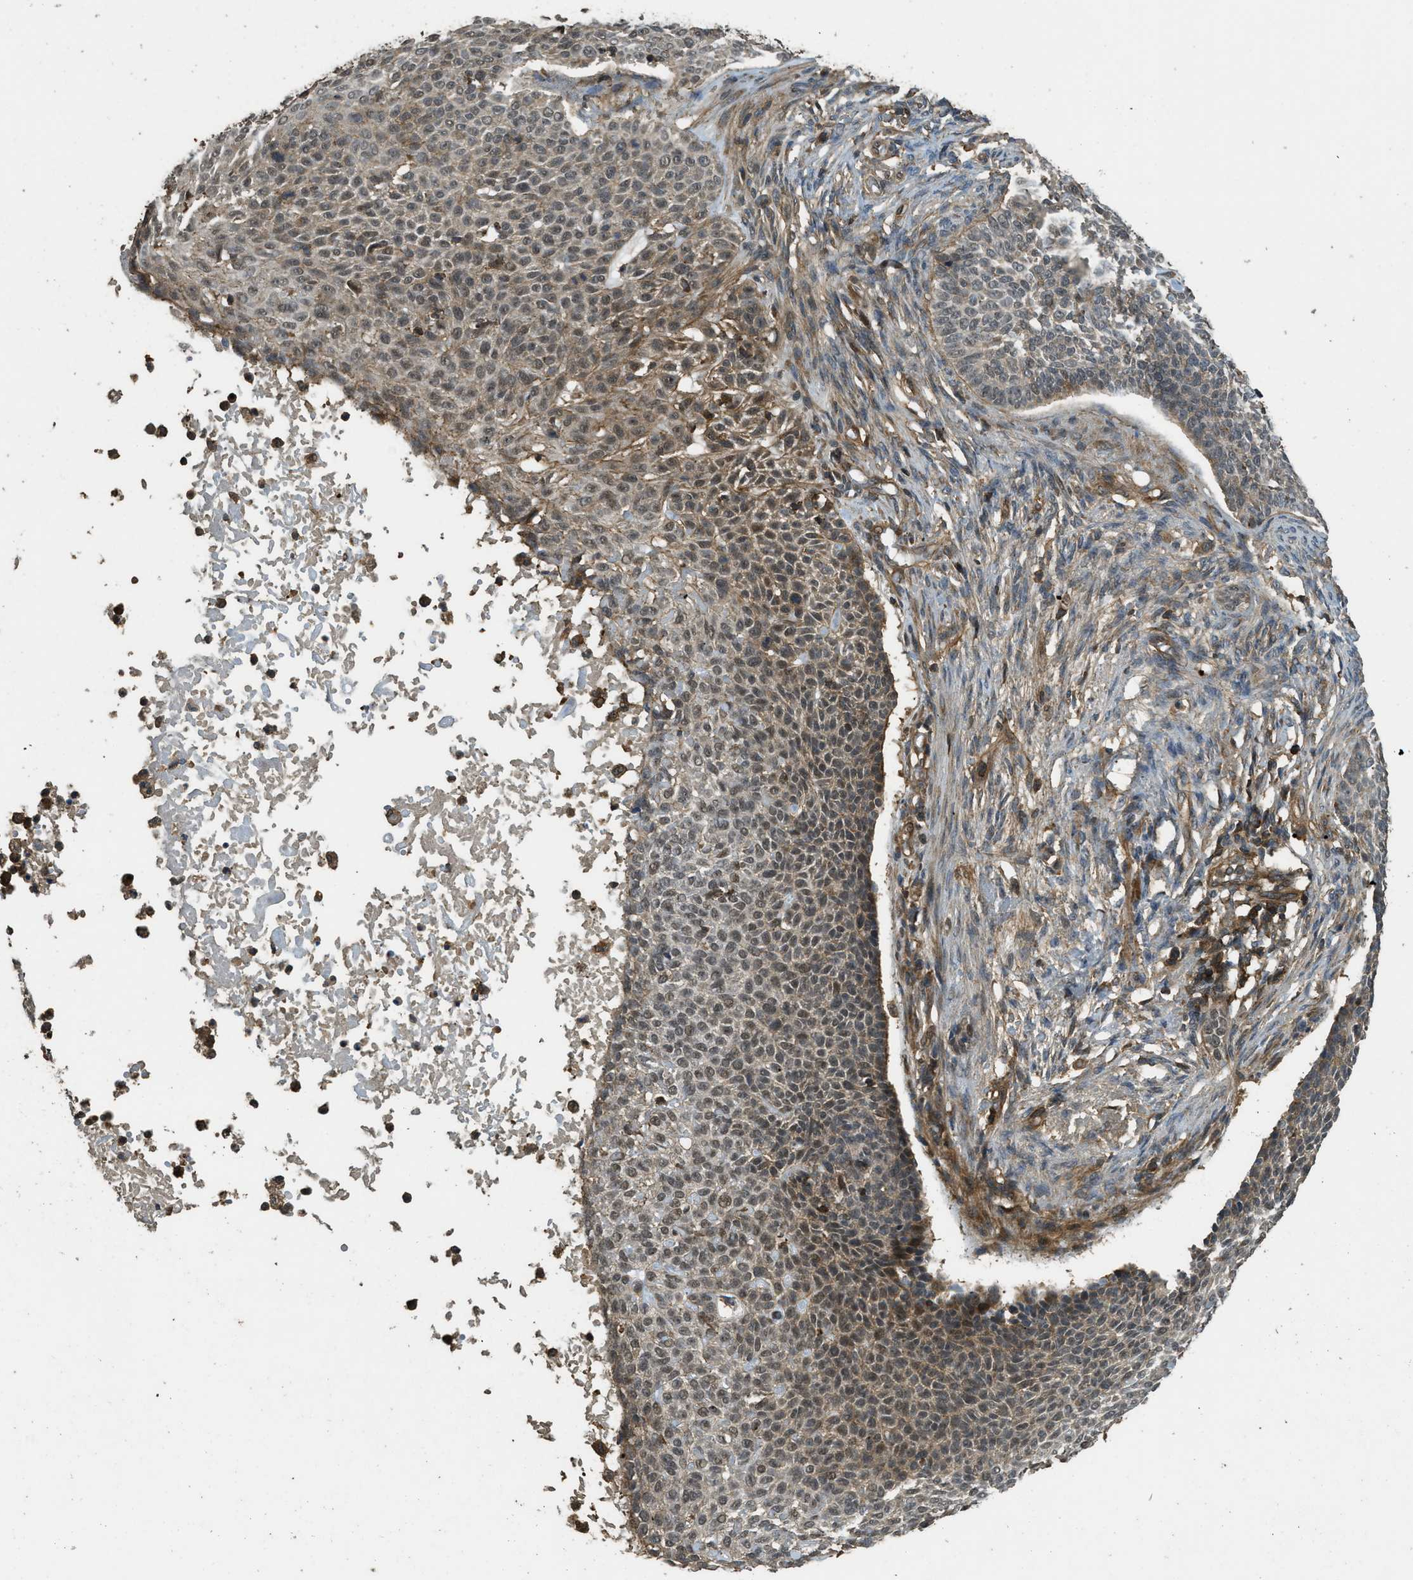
{"staining": {"intensity": "moderate", "quantity": "25%-75%", "location": "cytoplasmic/membranous,nuclear"}, "tissue": "skin cancer", "cell_type": "Tumor cells", "image_type": "cancer", "snomed": [{"axis": "morphology", "description": "Normal tissue, NOS"}, {"axis": "morphology", "description": "Basal cell carcinoma"}, {"axis": "topography", "description": "Skin"}], "caption": "Moderate cytoplasmic/membranous and nuclear positivity for a protein is identified in about 25%-75% of tumor cells of skin cancer (basal cell carcinoma) using immunohistochemistry.", "gene": "PPP6R3", "patient": {"sex": "male", "age": 87}}